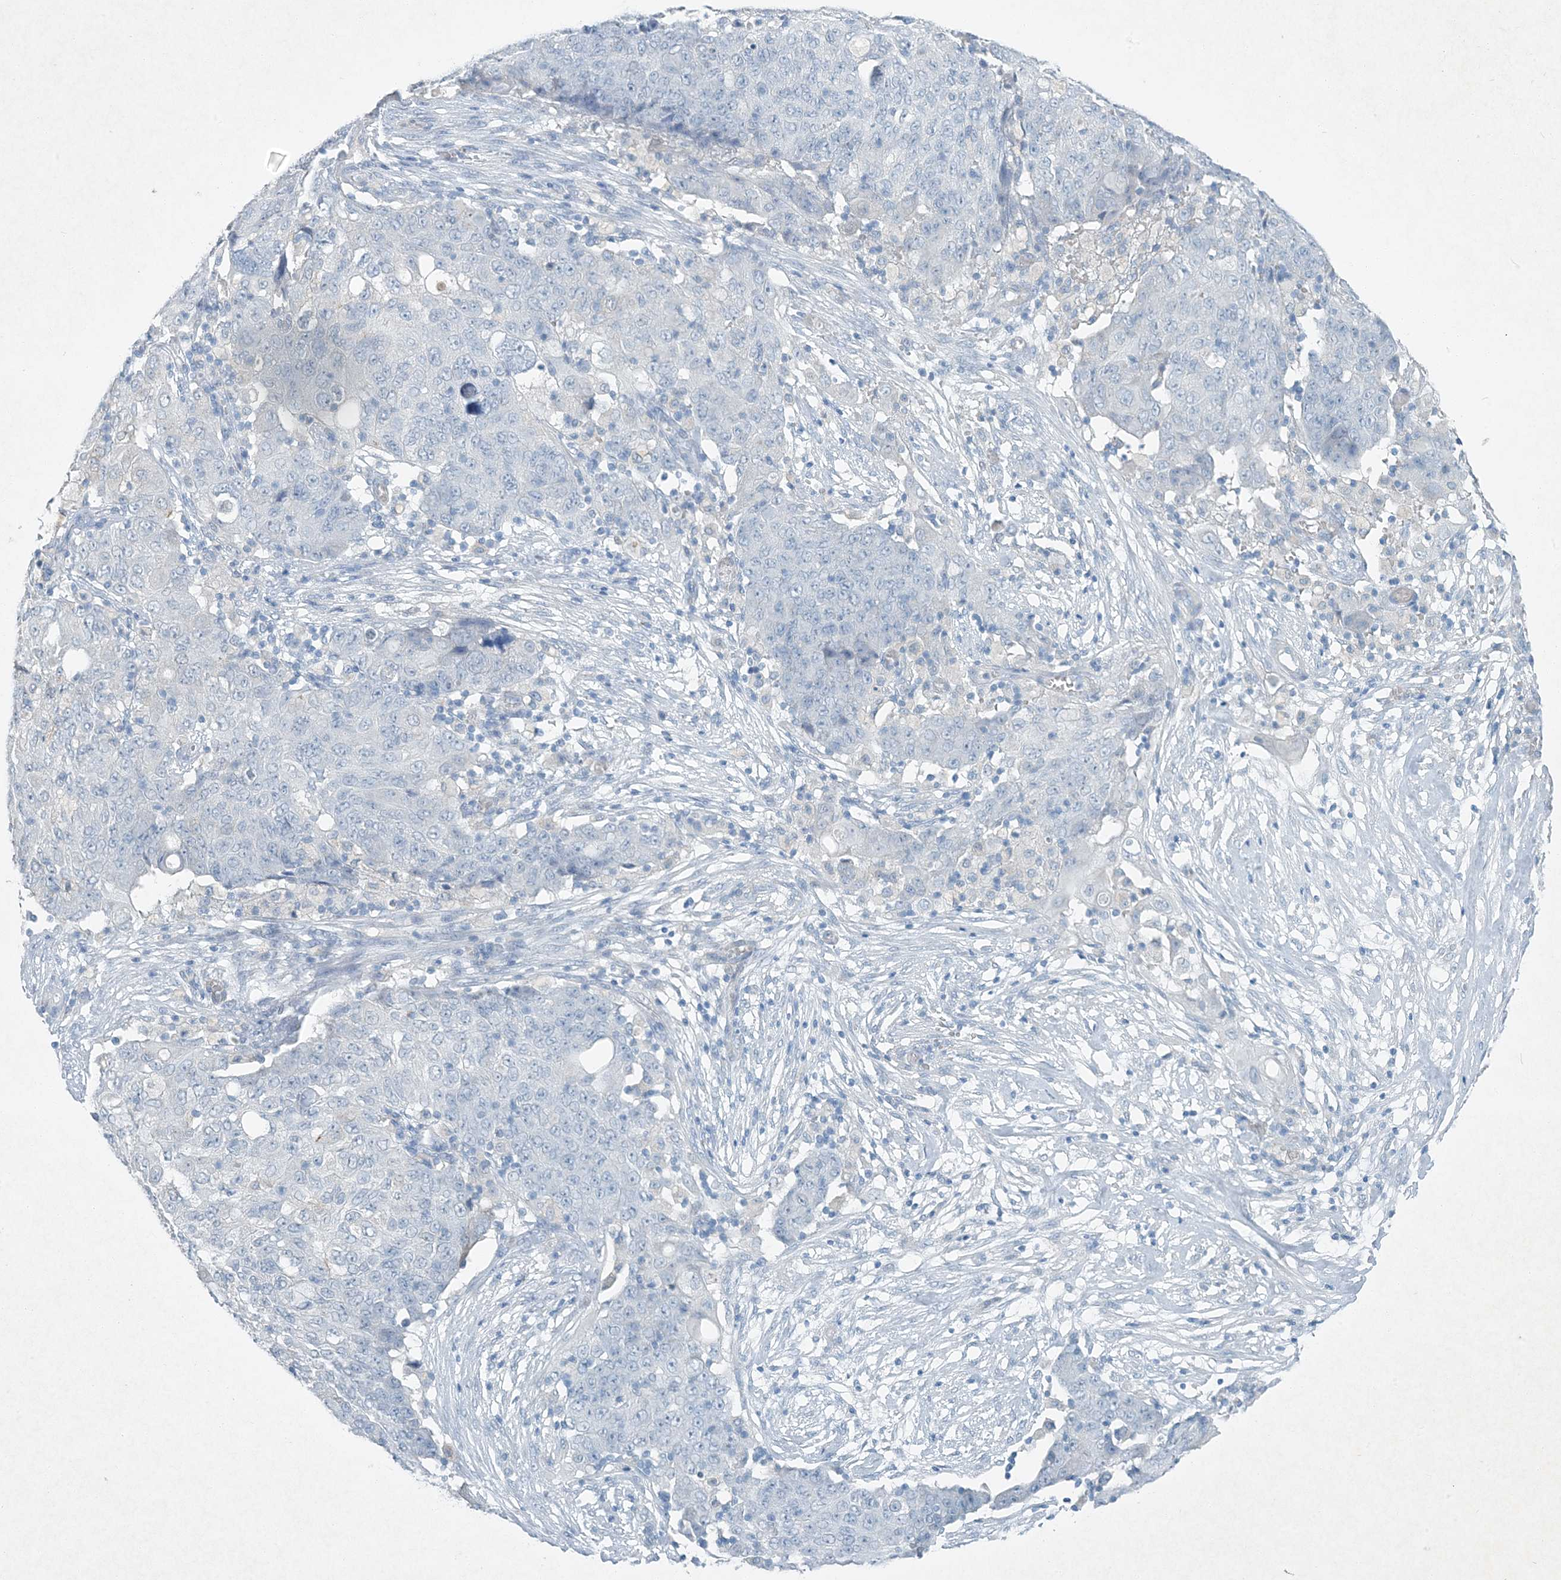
{"staining": {"intensity": "negative", "quantity": "none", "location": "none"}, "tissue": "ovarian cancer", "cell_type": "Tumor cells", "image_type": "cancer", "snomed": [{"axis": "morphology", "description": "Carcinoma, endometroid"}, {"axis": "topography", "description": "Ovary"}], "caption": "IHC photomicrograph of neoplastic tissue: ovarian cancer (endometroid carcinoma) stained with DAB (3,3'-diaminobenzidine) shows no significant protein expression in tumor cells. (IHC, brightfield microscopy, high magnification).", "gene": "PGM5", "patient": {"sex": "female", "age": 42}}